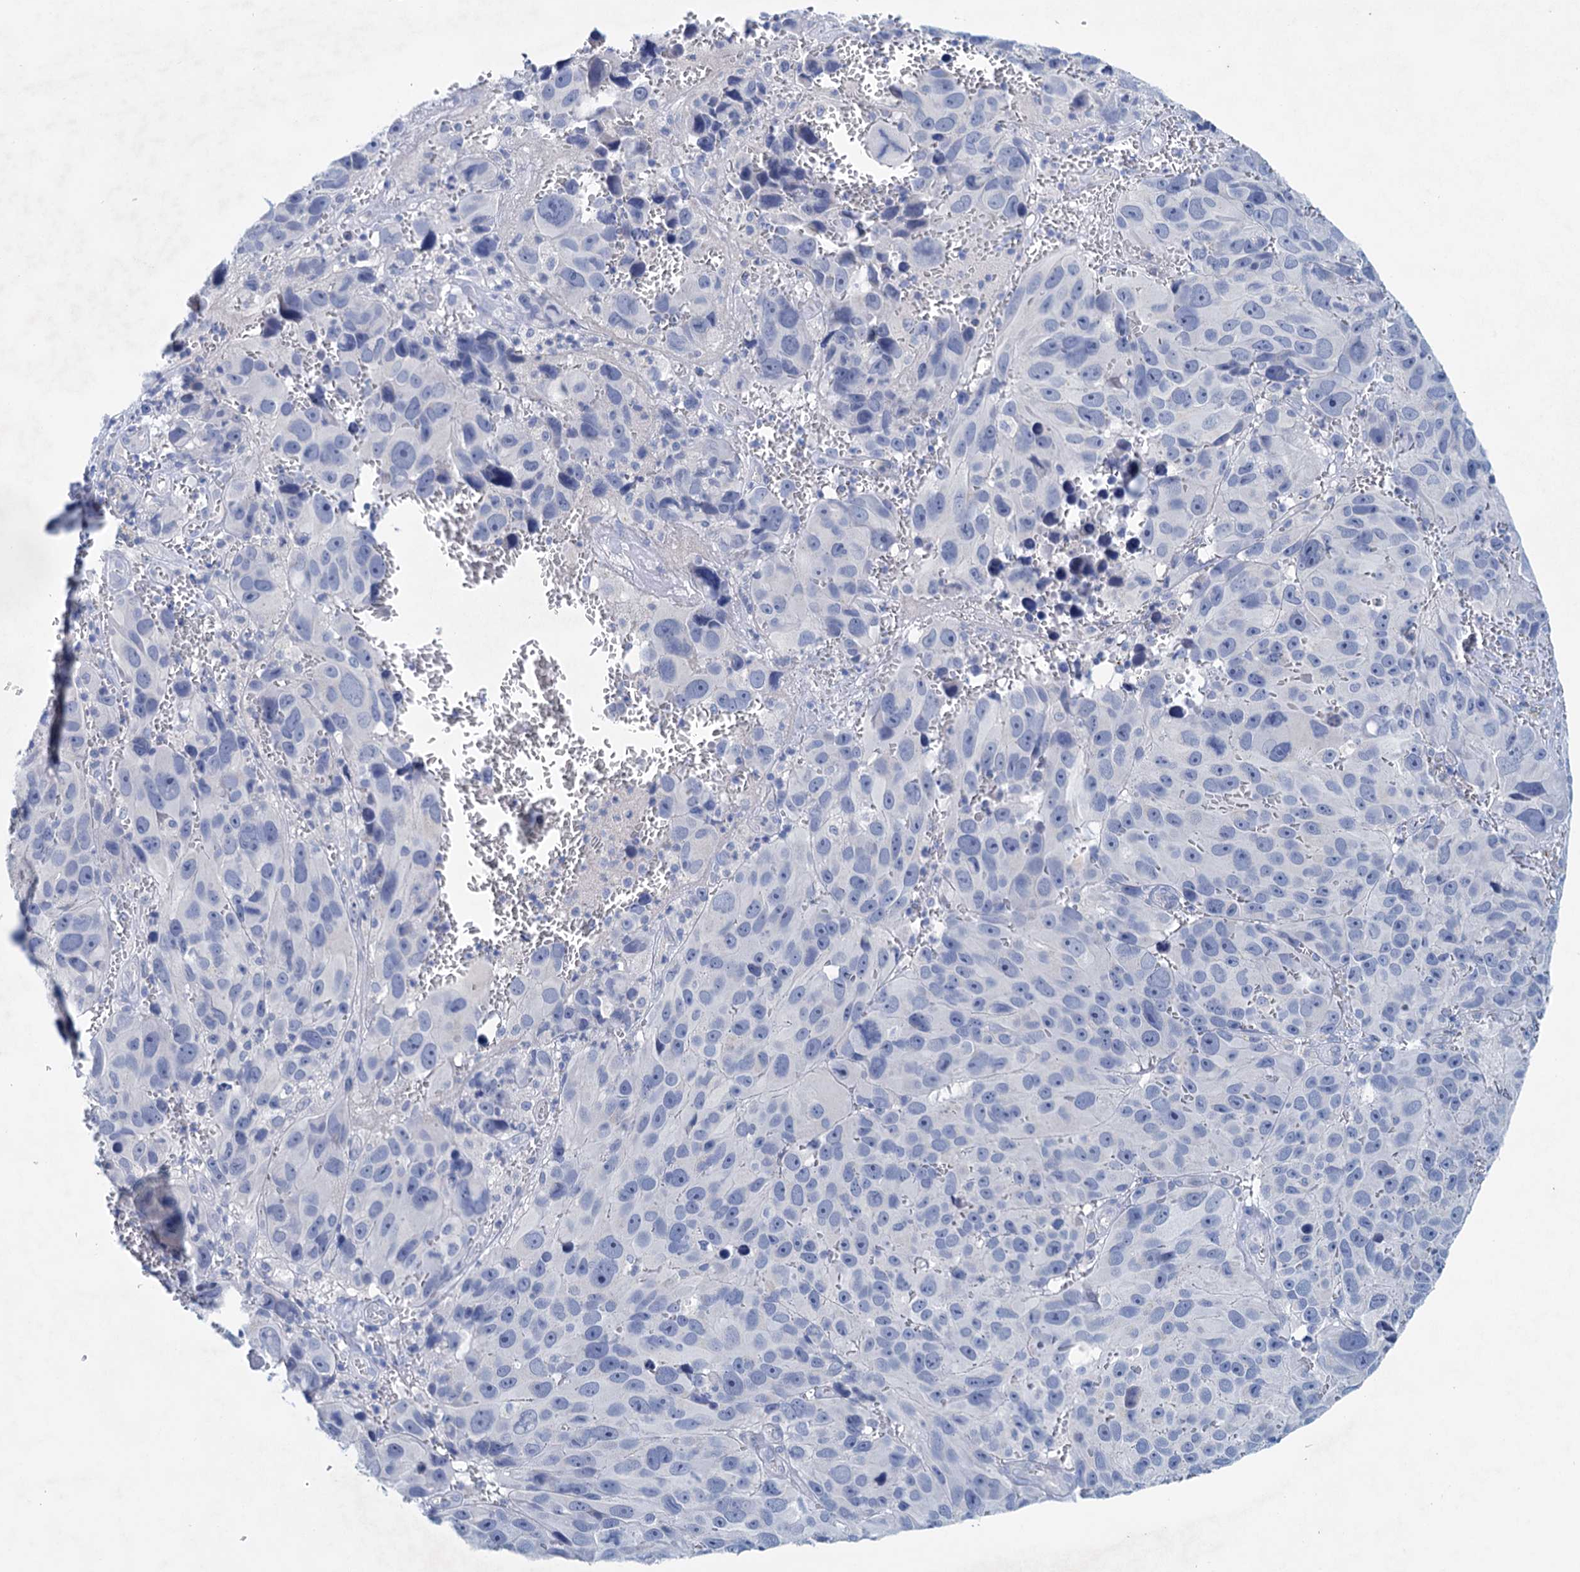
{"staining": {"intensity": "negative", "quantity": "none", "location": "none"}, "tissue": "melanoma", "cell_type": "Tumor cells", "image_type": "cancer", "snomed": [{"axis": "morphology", "description": "Malignant melanoma, NOS"}, {"axis": "topography", "description": "Skin"}], "caption": "This photomicrograph is of melanoma stained with immunohistochemistry to label a protein in brown with the nuclei are counter-stained blue. There is no staining in tumor cells.", "gene": "MYOZ3", "patient": {"sex": "male", "age": 84}}